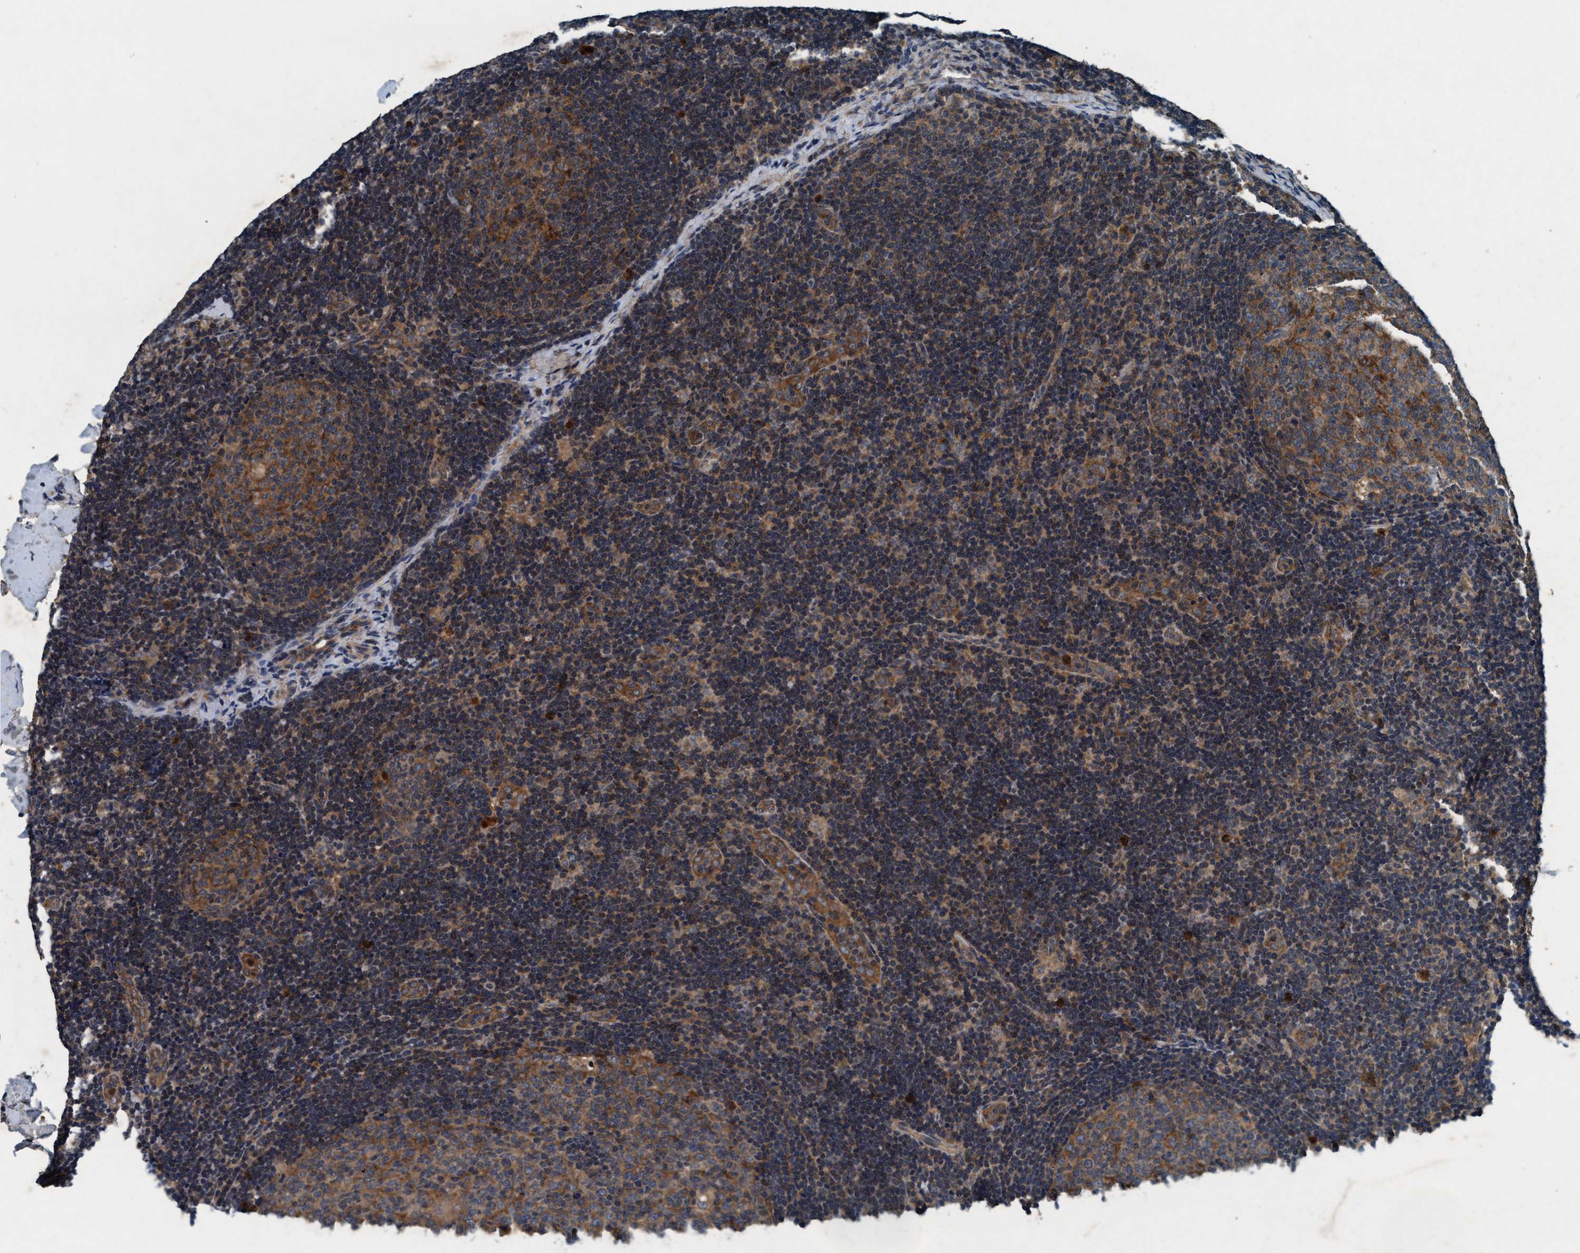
{"staining": {"intensity": "strong", "quantity": ">75%", "location": "cytoplasmic/membranous"}, "tissue": "lymph node", "cell_type": "Germinal center cells", "image_type": "normal", "snomed": [{"axis": "morphology", "description": "Normal tissue, NOS"}, {"axis": "topography", "description": "Lymph node"}], "caption": "Germinal center cells exhibit strong cytoplasmic/membranous expression in approximately >75% of cells in benign lymph node.", "gene": "AKT1S1", "patient": {"sex": "female", "age": 14}}